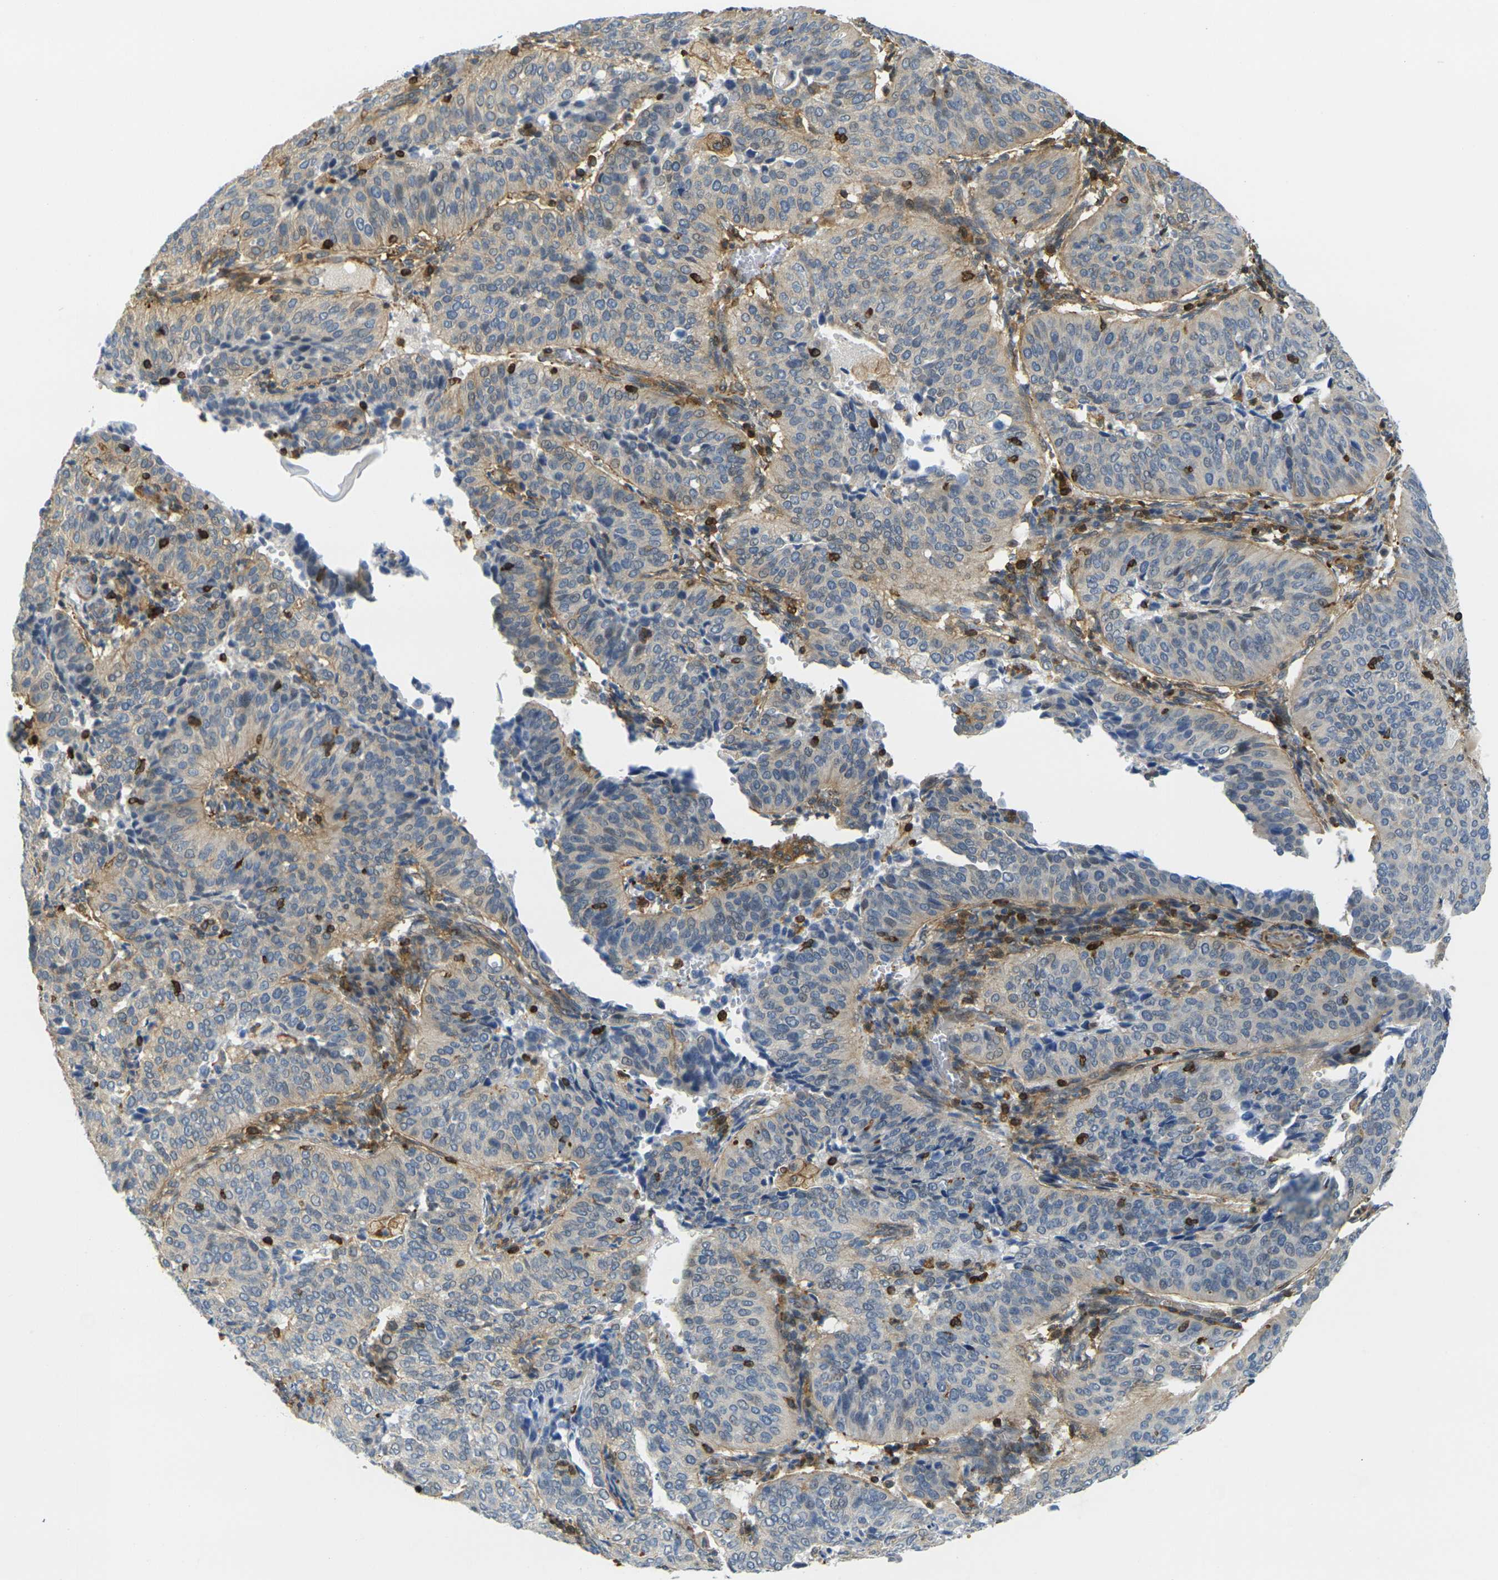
{"staining": {"intensity": "weak", "quantity": ">75%", "location": "cytoplasmic/membranous"}, "tissue": "cervical cancer", "cell_type": "Tumor cells", "image_type": "cancer", "snomed": [{"axis": "morphology", "description": "Normal tissue, NOS"}, {"axis": "morphology", "description": "Squamous cell carcinoma, NOS"}, {"axis": "topography", "description": "Cervix"}], "caption": "The photomicrograph displays a brown stain indicating the presence of a protein in the cytoplasmic/membranous of tumor cells in cervical cancer (squamous cell carcinoma).", "gene": "LASP1", "patient": {"sex": "female", "age": 39}}